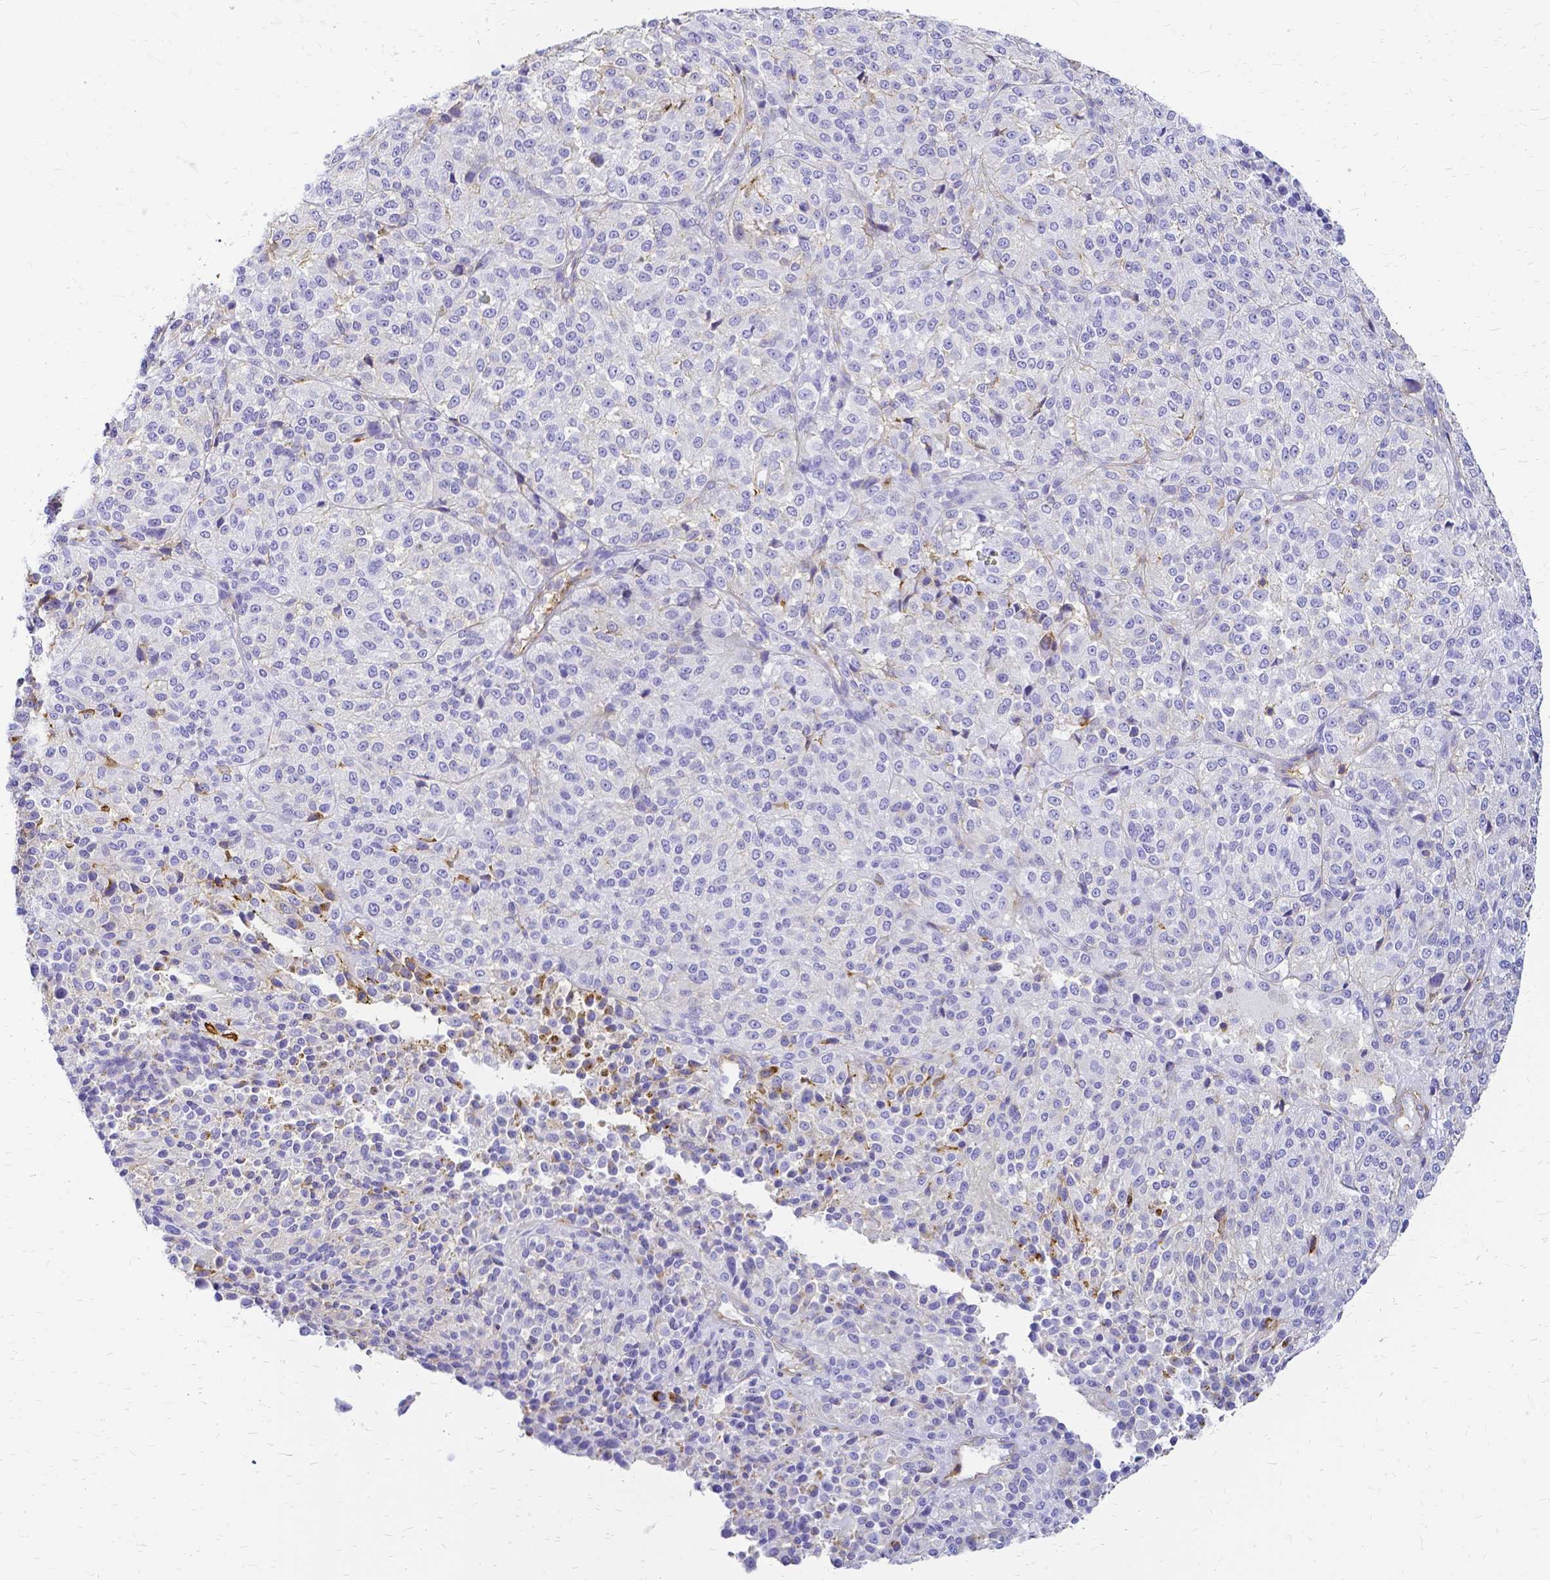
{"staining": {"intensity": "negative", "quantity": "none", "location": "none"}, "tissue": "melanoma", "cell_type": "Tumor cells", "image_type": "cancer", "snomed": [{"axis": "morphology", "description": "Malignant melanoma, Metastatic site"}, {"axis": "topography", "description": "Brain"}], "caption": "This is an IHC histopathology image of melanoma. There is no expression in tumor cells.", "gene": "HSPA12A", "patient": {"sex": "female", "age": 56}}